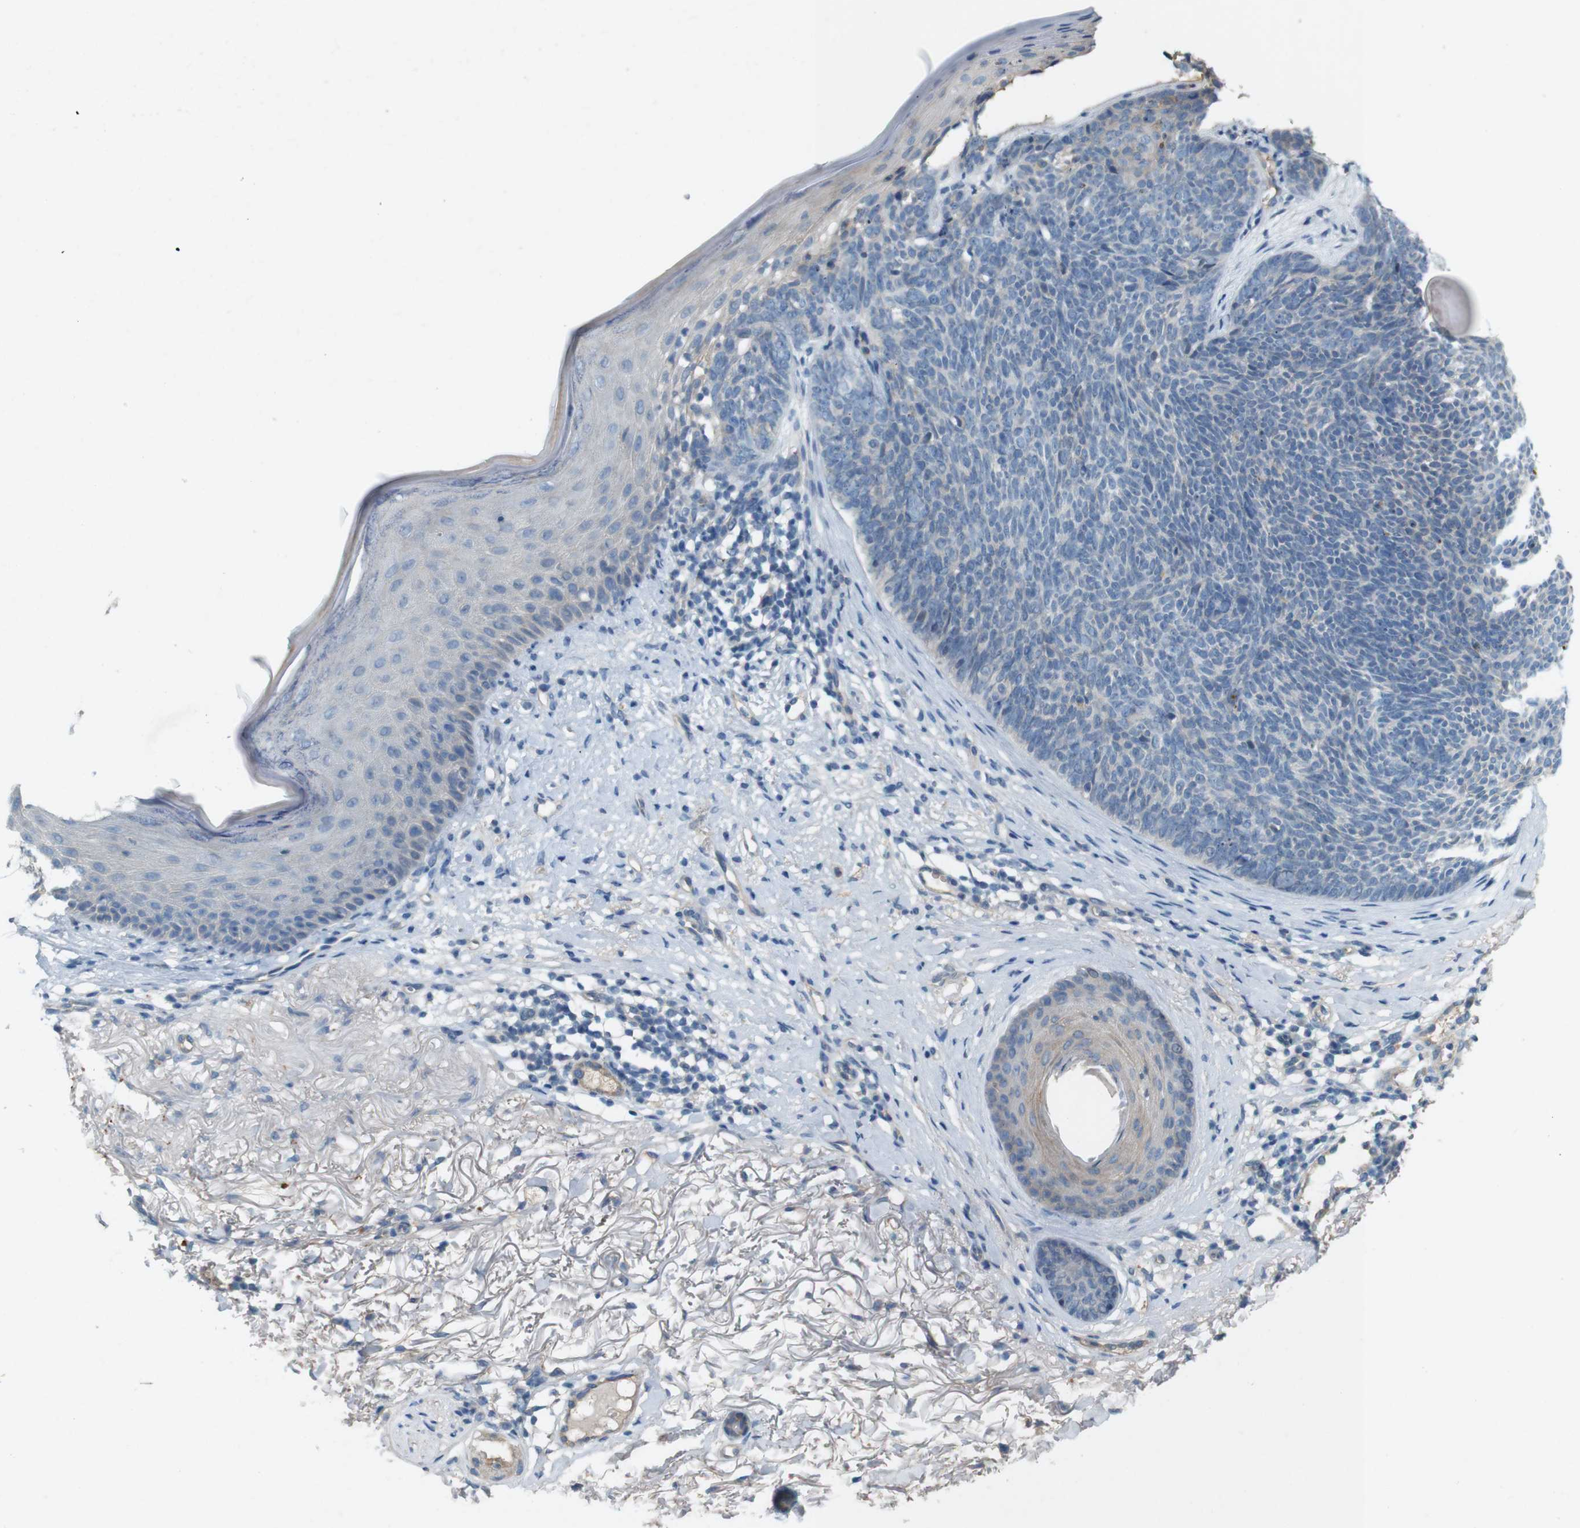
{"staining": {"intensity": "negative", "quantity": "none", "location": "none"}, "tissue": "skin cancer", "cell_type": "Tumor cells", "image_type": "cancer", "snomed": [{"axis": "morphology", "description": "Basal cell carcinoma"}, {"axis": "topography", "description": "Skin"}], "caption": "The photomicrograph reveals no staining of tumor cells in skin cancer (basal cell carcinoma). The staining is performed using DAB brown chromogen with nuclei counter-stained in using hematoxylin.", "gene": "PVR", "patient": {"sex": "female", "age": 70}}